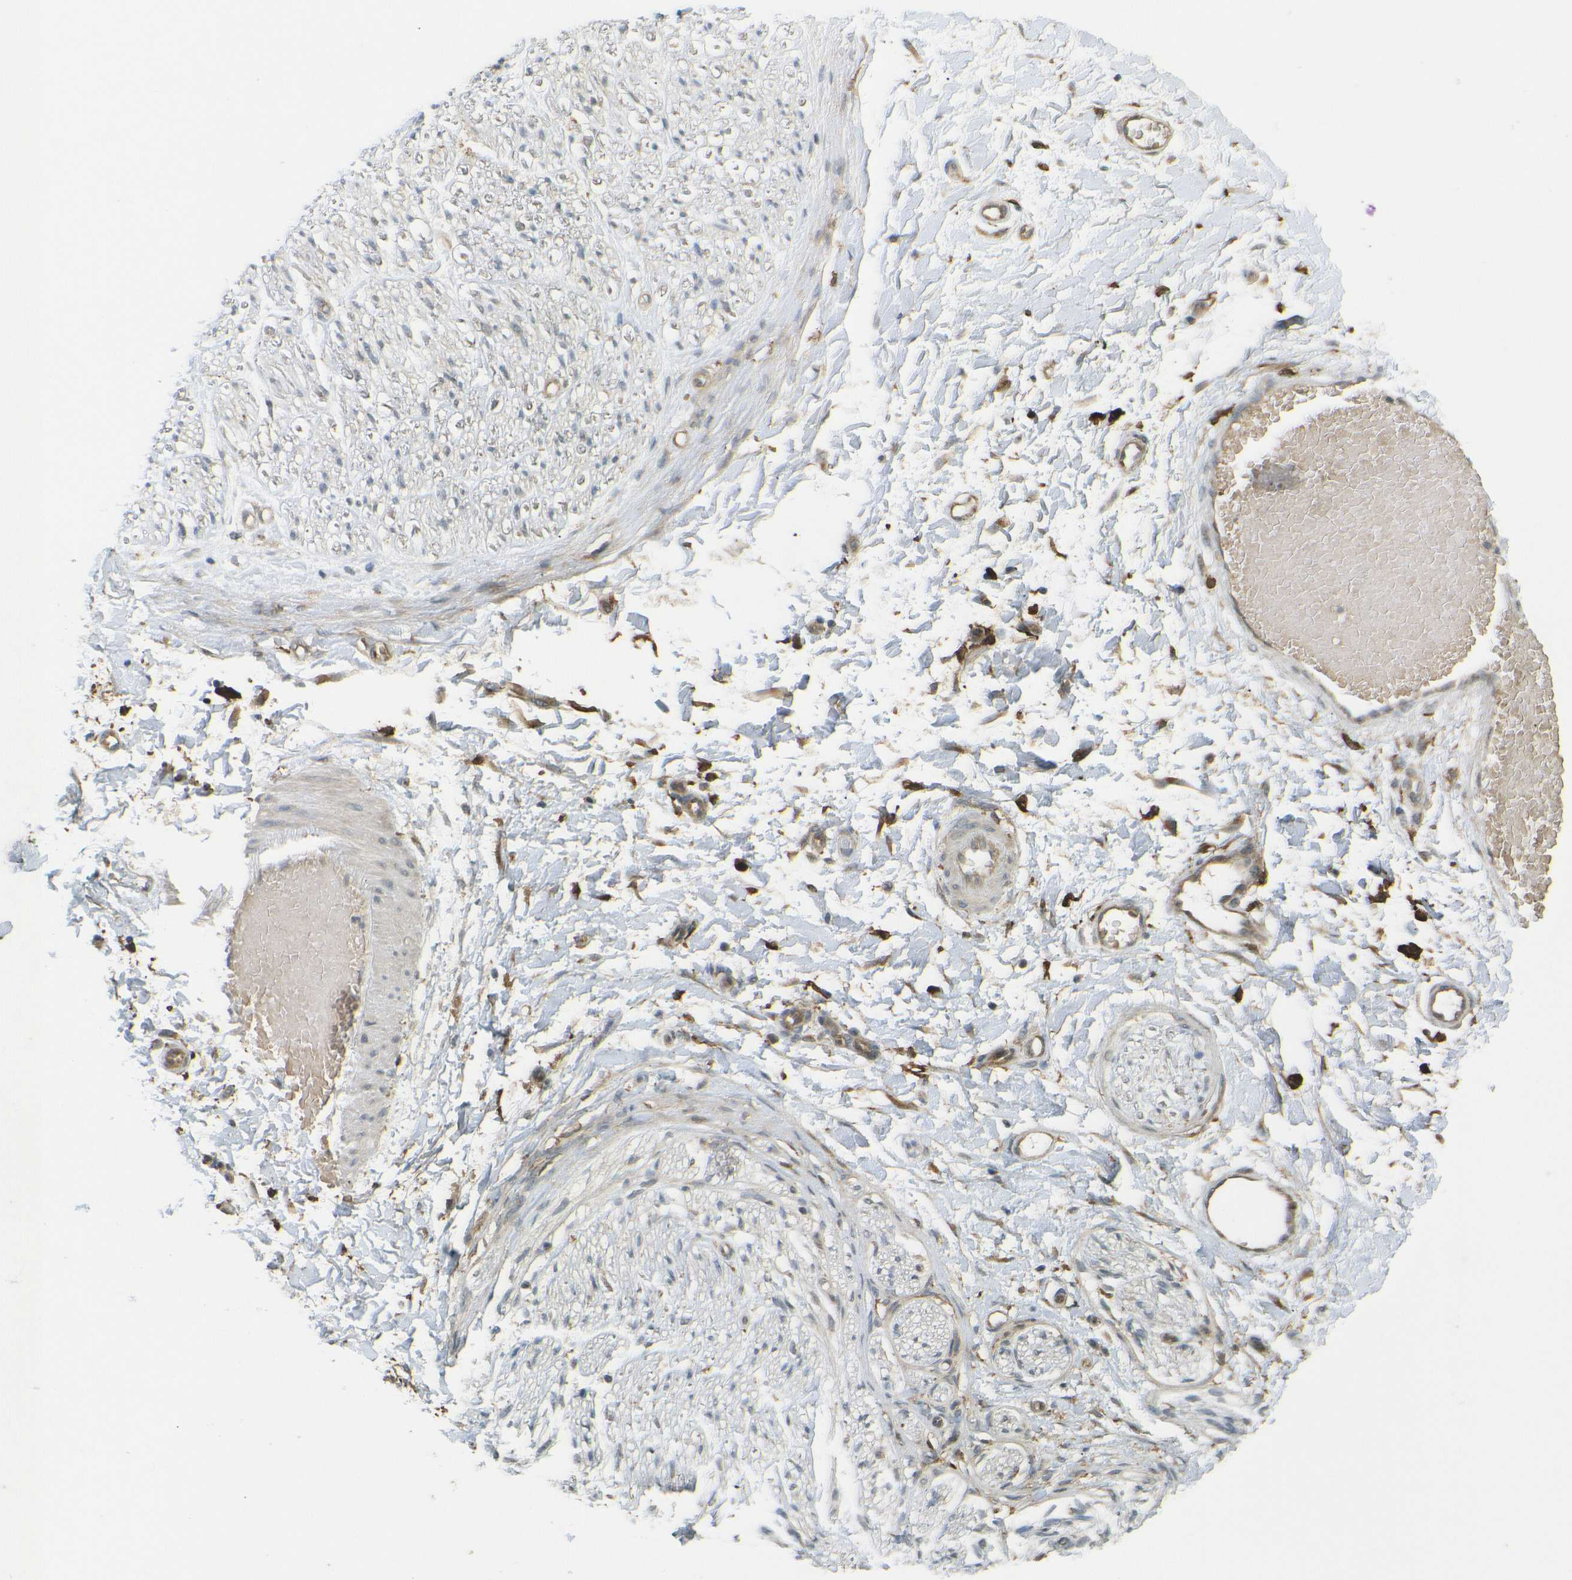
{"staining": {"intensity": "weak", "quantity": "25%-75%", "location": "cytoplasmic/membranous"}, "tissue": "adipose tissue", "cell_type": "Adipocytes", "image_type": "normal", "snomed": [{"axis": "morphology", "description": "Normal tissue, NOS"}, {"axis": "morphology", "description": "Squamous cell carcinoma, NOS"}, {"axis": "topography", "description": "Skin"}, {"axis": "topography", "description": "Peripheral nerve tissue"}], "caption": "An IHC photomicrograph of unremarkable tissue is shown. Protein staining in brown highlights weak cytoplasmic/membranous positivity in adipose tissue within adipocytes.", "gene": "DAB2", "patient": {"sex": "male", "age": 83}}